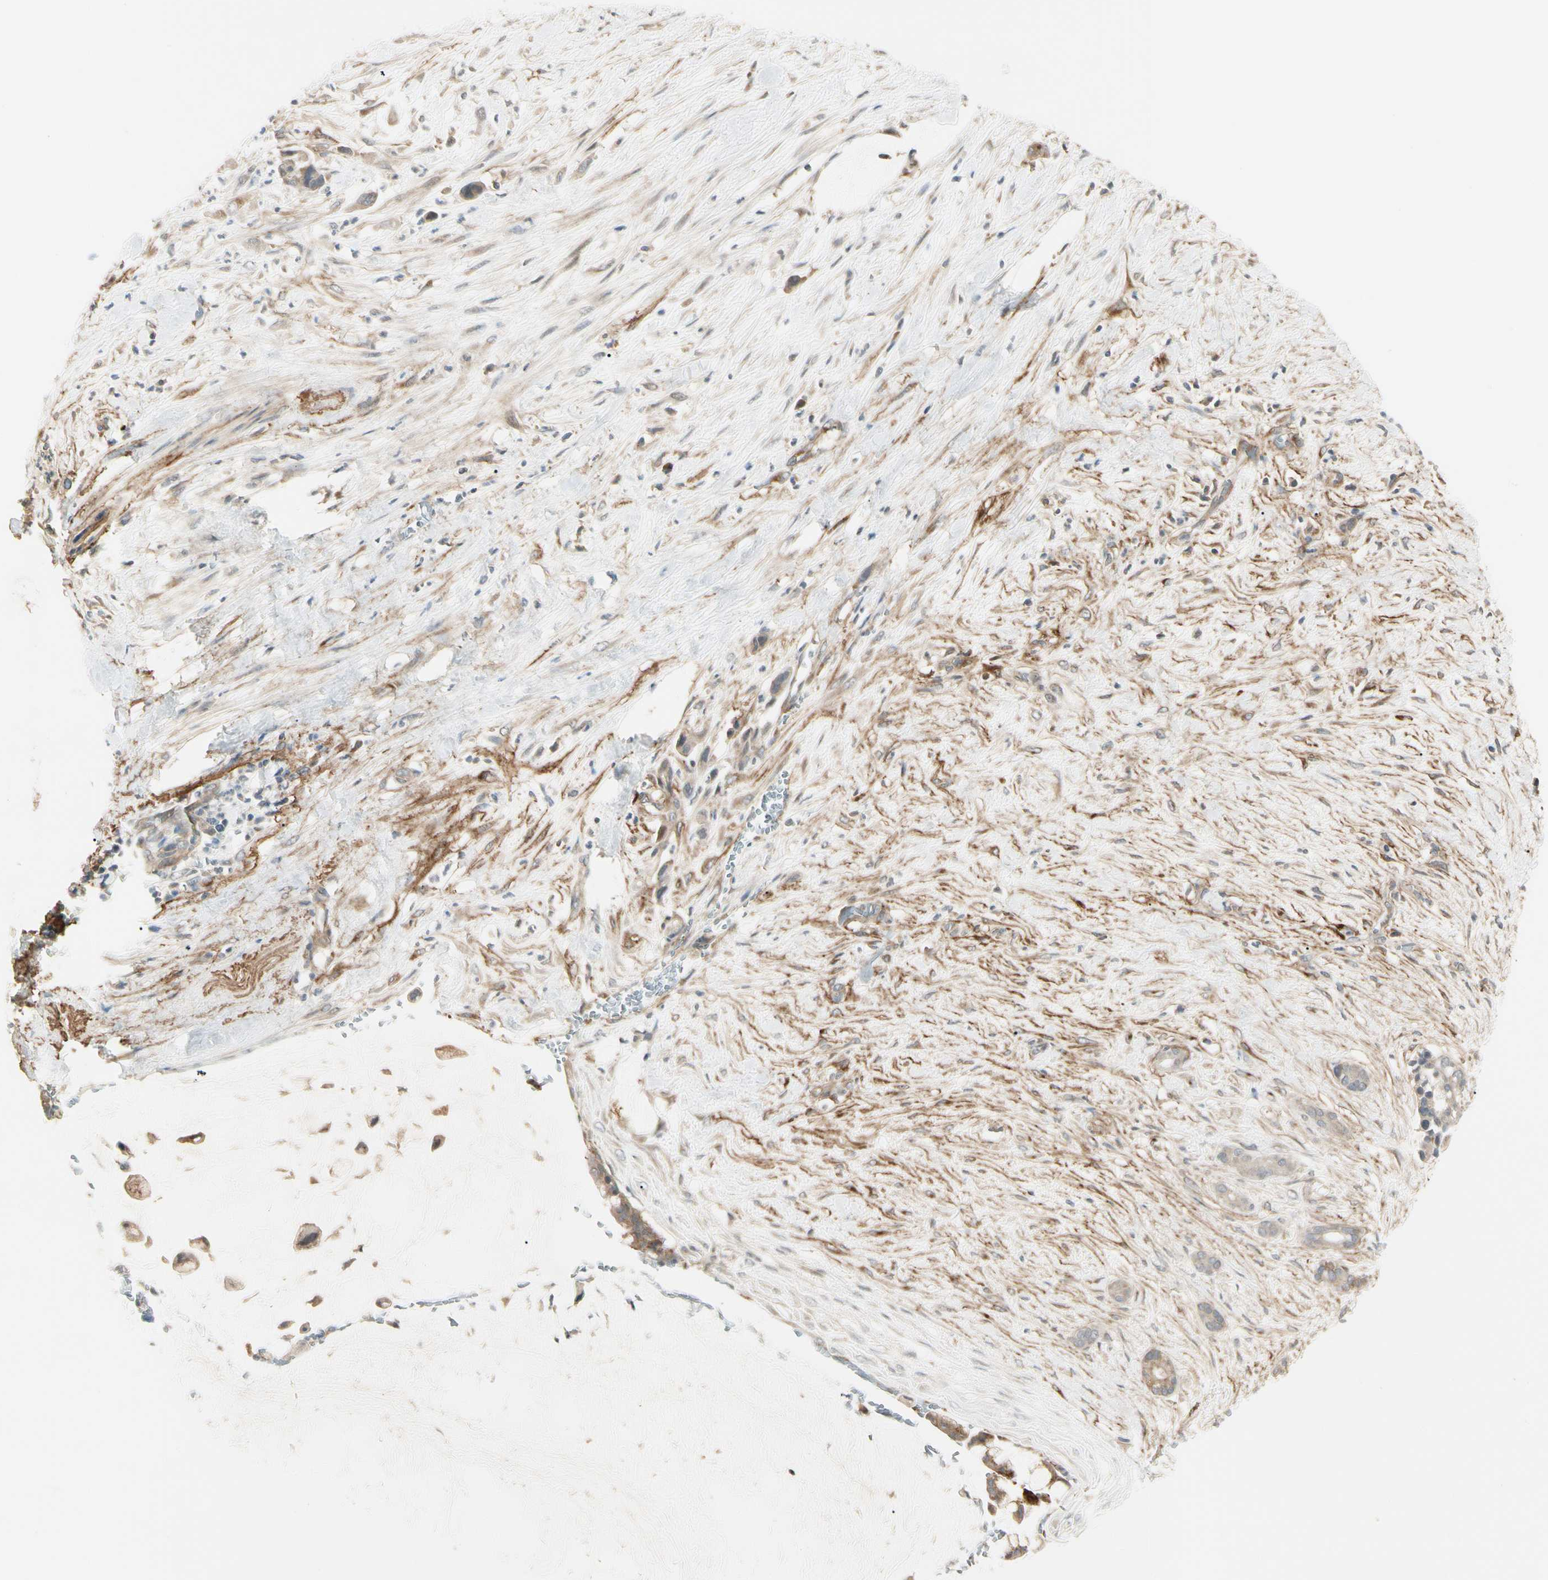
{"staining": {"intensity": "moderate", "quantity": ">75%", "location": "cytoplasmic/membranous"}, "tissue": "pancreatic cancer", "cell_type": "Tumor cells", "image_type": "cancer", "snomed": [{"axis": "morphology", "description": "Adenocarcinoma, NOS"}, {"axis": "topography", "description": "Pancreas"}], "caption": "DAB immunohistochemical staining of pancreatic cancer displays moderate cytoplasmic/membranous protein positivity in approximately >75% of tumor cells.", "gene": "F2R", "patient": {"sex": "male", "age": 41}}